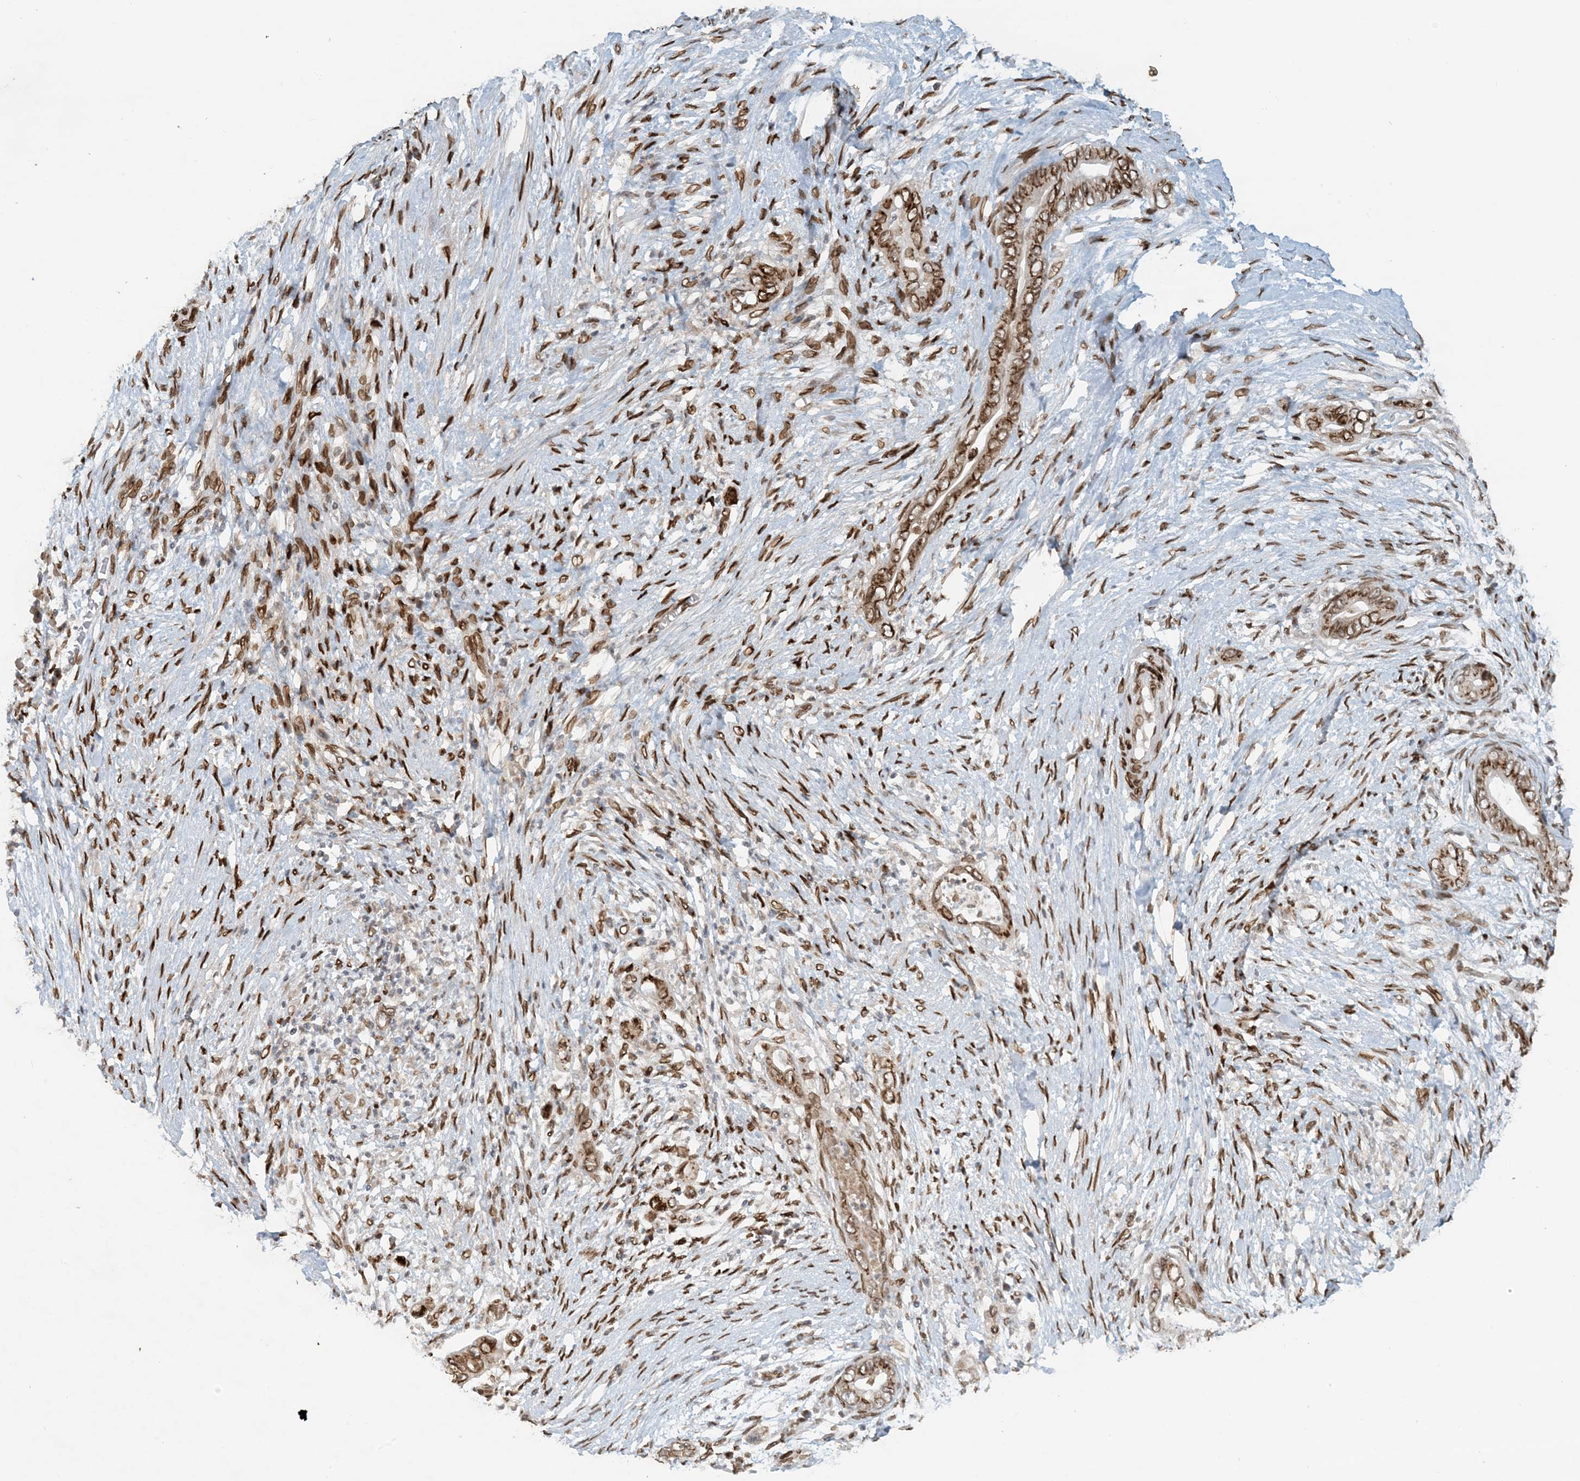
{"staining": {"intensity": "moderate", "quantity": ">75%", "location": "cytoplasmic/membranous"}, "tissue": "pancreatic cancer", "cell_type": "Tumor cells", "image_type": "cancer", "snomed": [{"axis": "morphology", "description": "Adenocarcinoma, NOS"}, {"axis": "topography", "description": "Pancreas"}], "caption": "Tumor cells show medium levels of moderate cytoplasmic/membranous expression in approximately >75% of cells in human pancreatic adenocarcinoma.", "gene": "SLC35A2", "patient": {"sex": "male", "age": 75}}